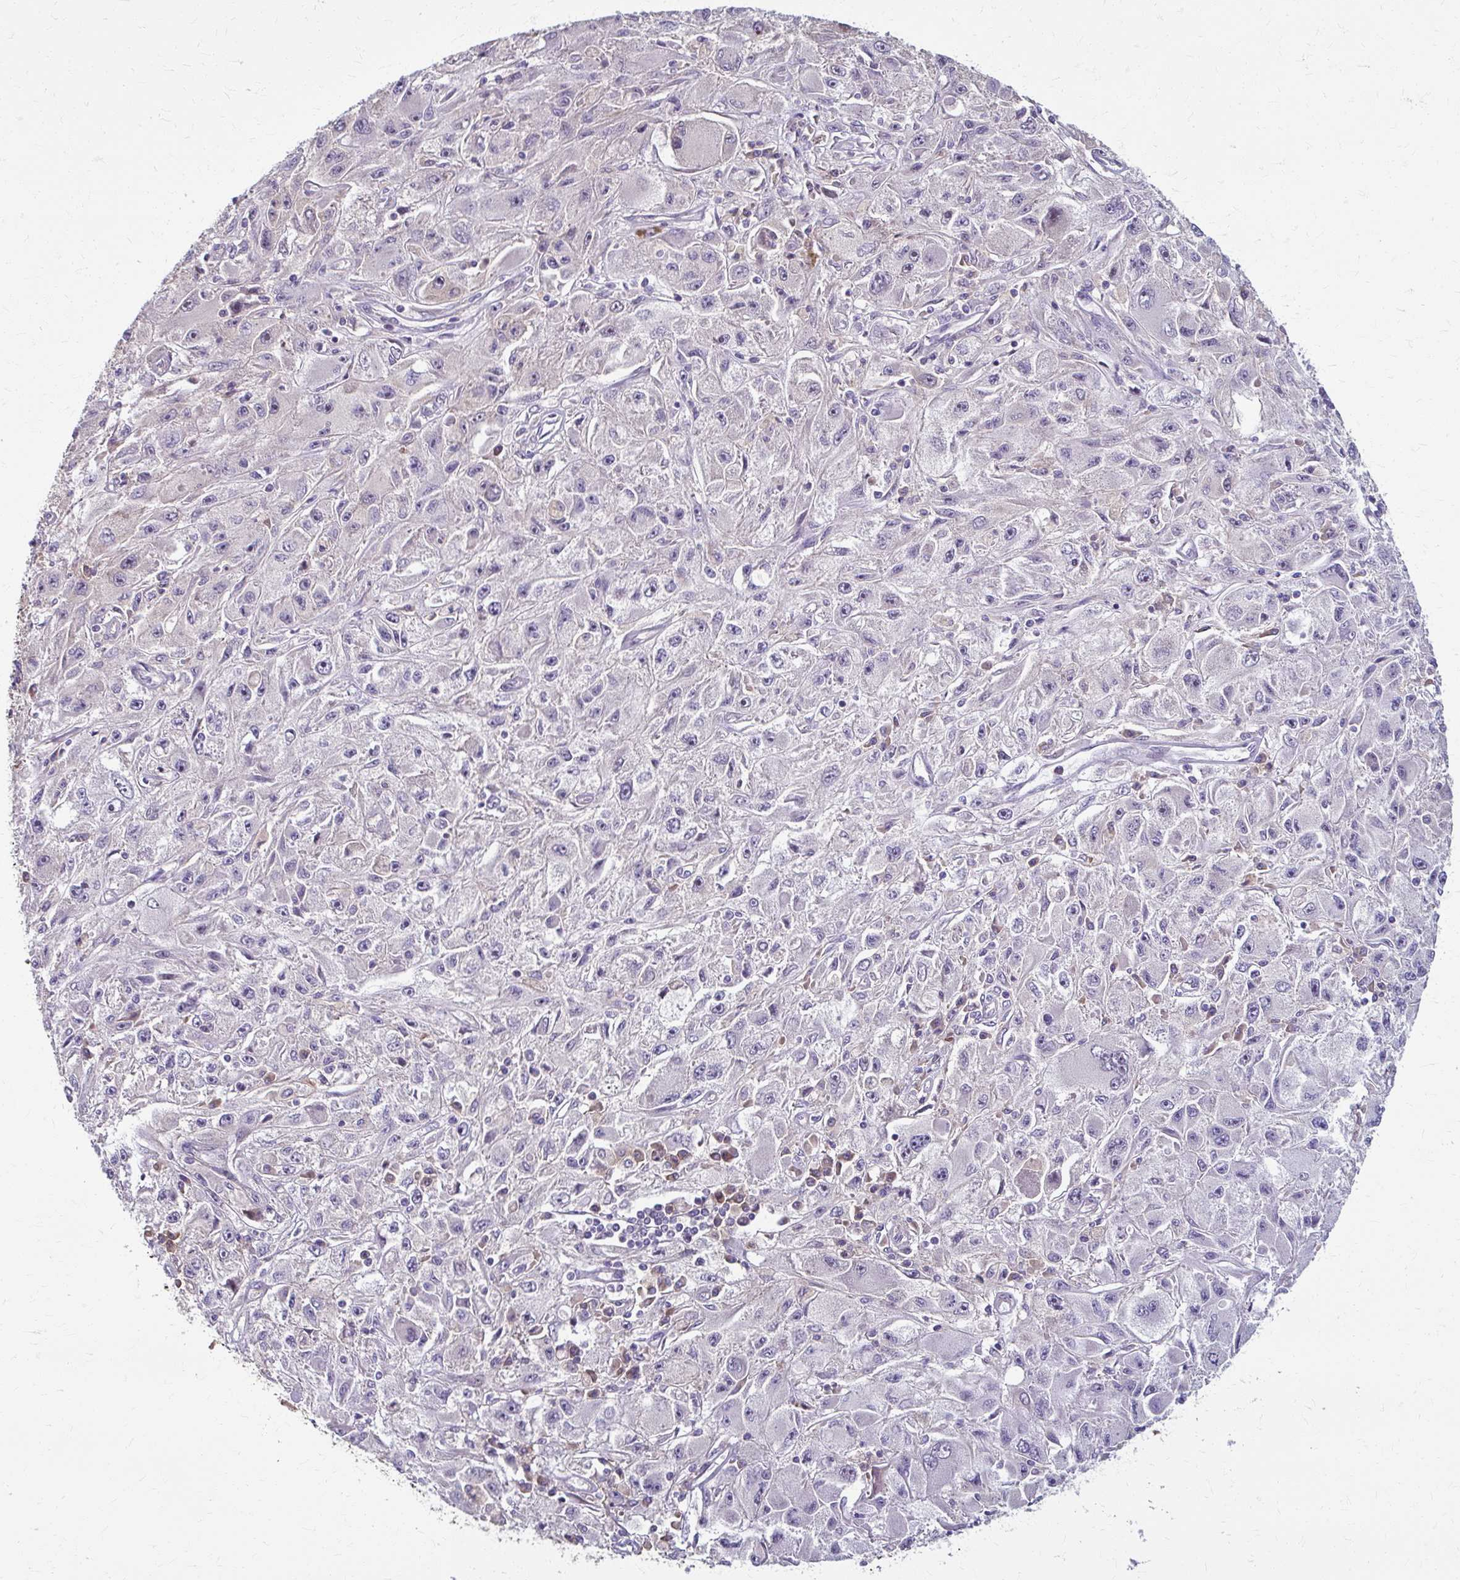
{"staining": {"intensity": "negative", "quantity": "none", "location": "none"}, "tissue": "melanoma", "cell_type": "Tumor cells", "image_type": "cancer", "snomed": [{"axis": "morphology", "description": "Malignant melanoma, Metastatic site"}, {"axis": "topography", "description": "Skin"}], "caption": "This image is of malignant melanoma (metastatic site) stained with immunohistochemistry to label a protein in brown with the nuclei are counter-stained blue. There is no positivity in tumor cells.", "gene": "ZNF555", "patient": {"sex": "male", "age": 53}}